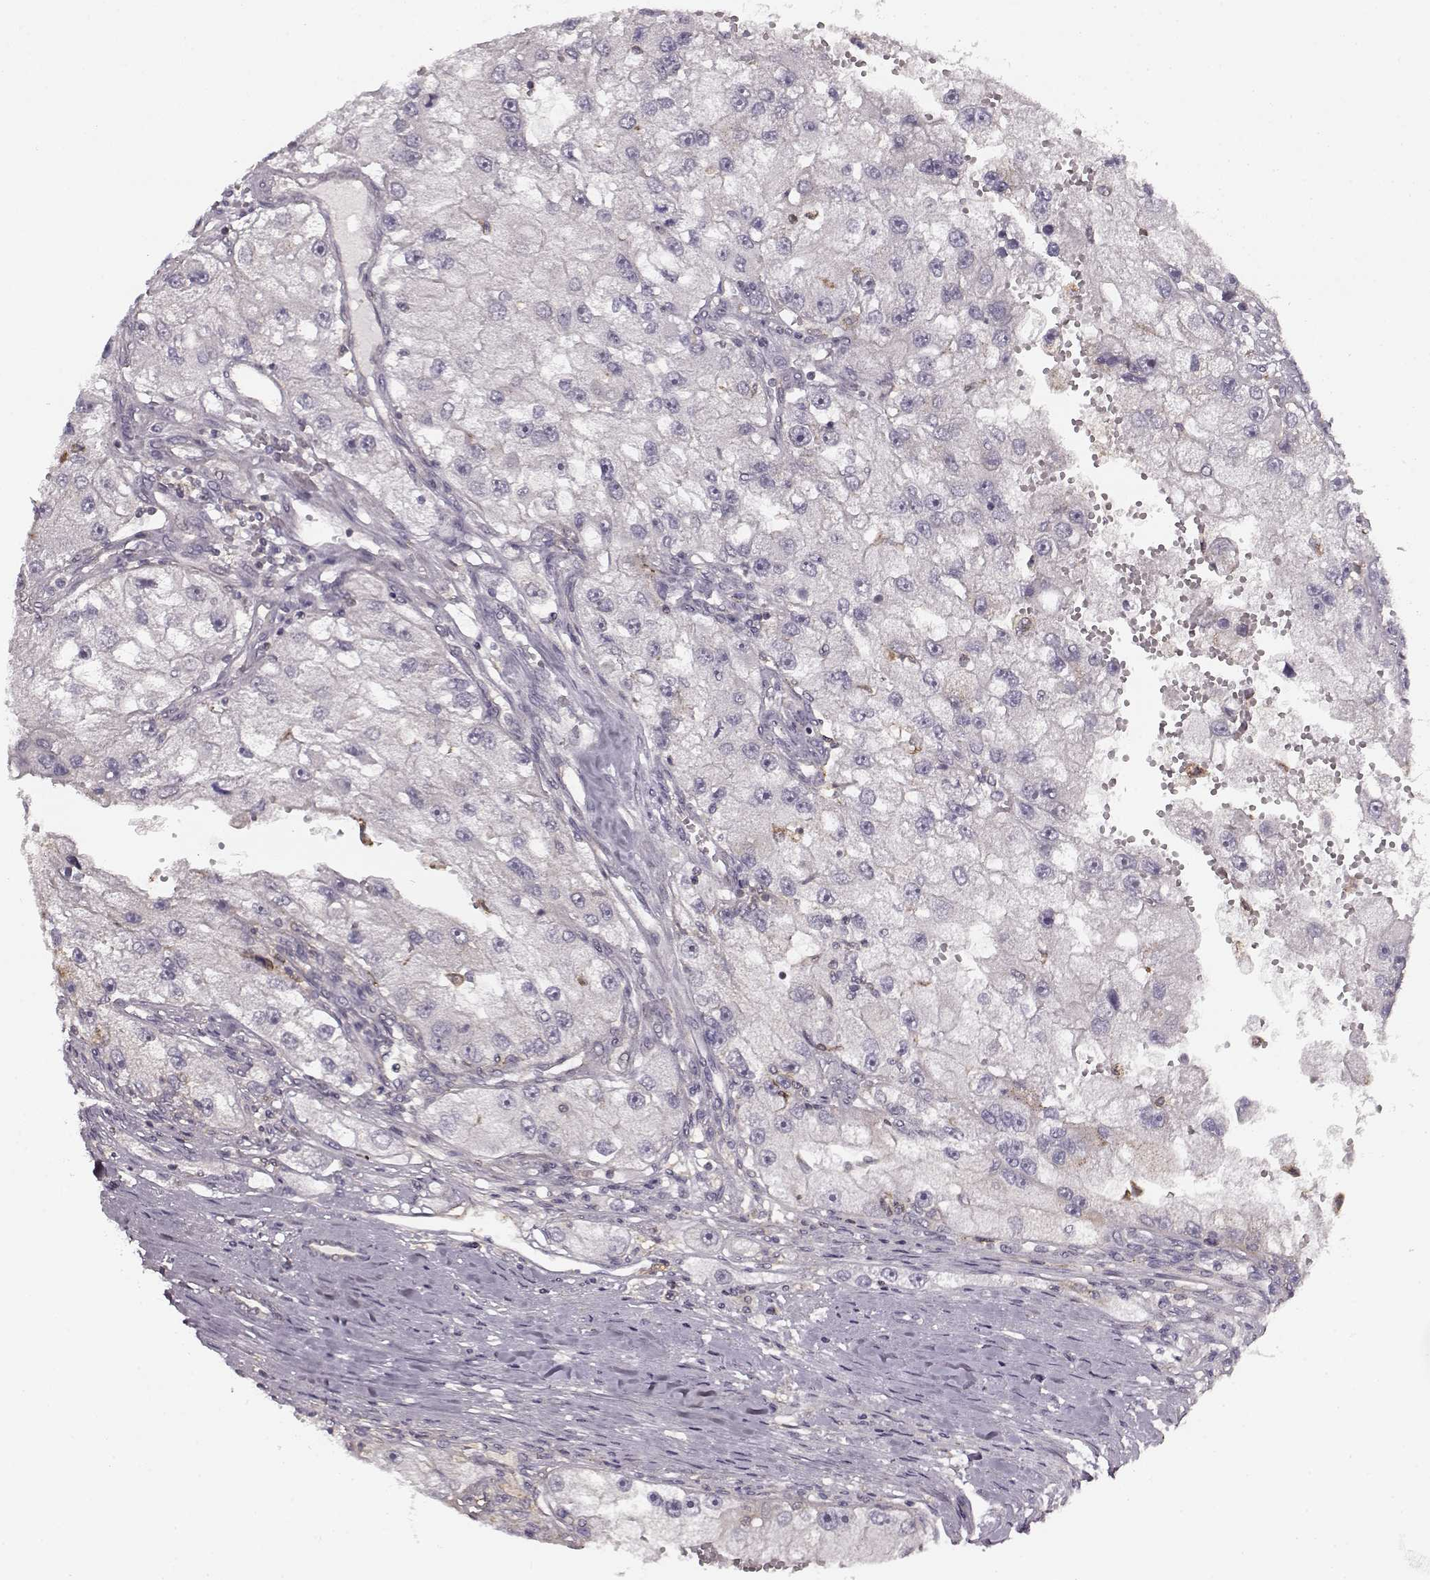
{"staining": {"intensity": "negative", "quantity": "none", "location": "none"}, "tissue": "renal cancer", "cell_type": "Tumor cells", "image_type": "cancer", "snomed": [{"axis": "morphology", "description": "Adenocarcinoma, NOS"}, {"axis": "topography", "description": "Kidney"}], "caption": "Tumor cells are negative for brown protein staining in adenocarcinoma (renal).", "gene": "MFSD1", "patient": {"sex": "male", "age": 63}}